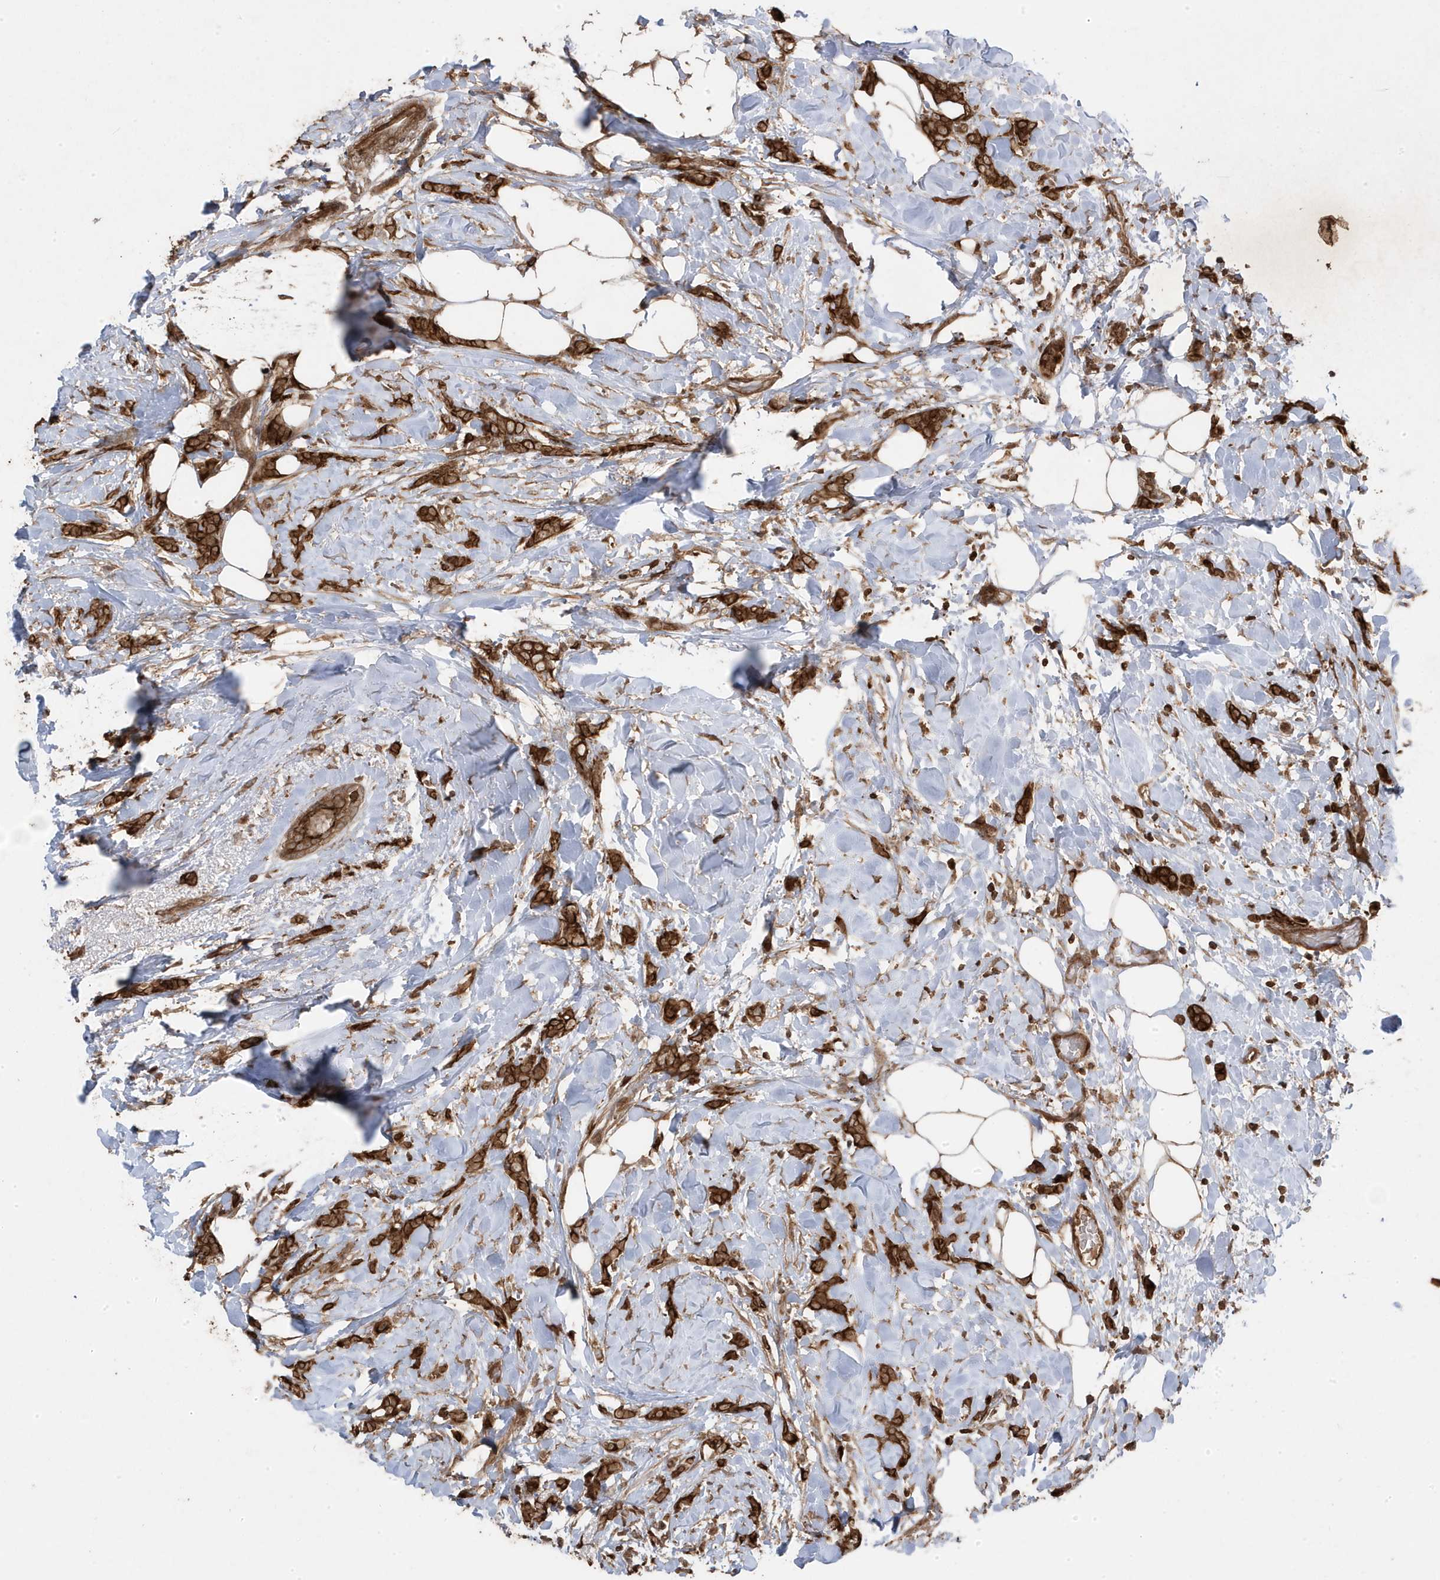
{"staining": {"intensity": "strong", "quantity": ">75%", "location": "cytoplasmic/membranous"}, "tissue": "breast cancer", "cell_type": "Tumor cells", "image_type": "cancer", "snomed": [{"axis": "morphology", "description": "Lobular carcinoma, in situ"}, {"axis": "morphology", "description": "Lobular carcinoma"}, {"axis": "topography", "description": "Breast"}], "caption": "High-power microscopy captured an IHC image of breast lobular carcinoma, revealing strong cytoplasmic/membranous positivity in about >75% of tumor cells.", "gene": "ASAP1", "patient": {"sex": "female", "age": 41}}